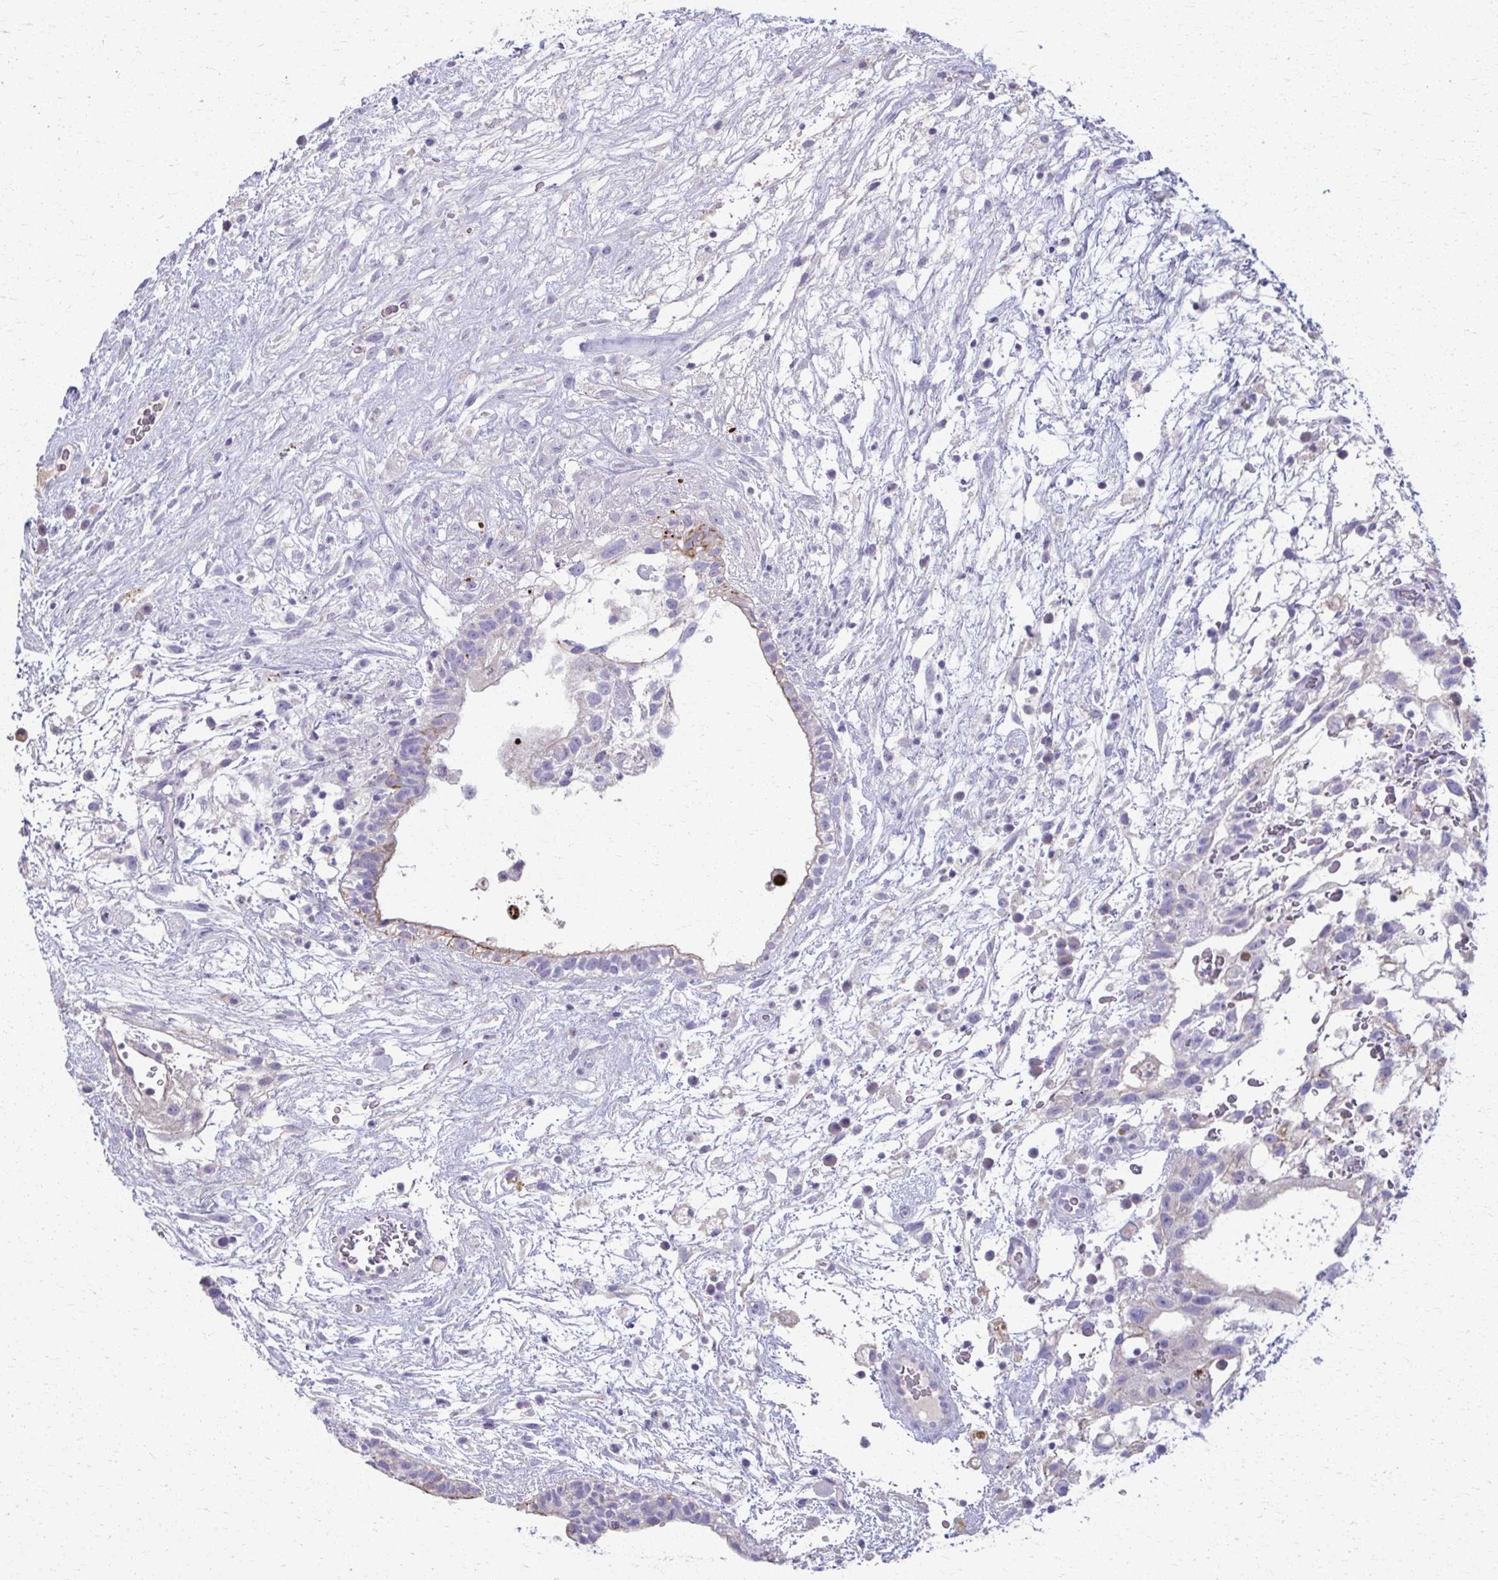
{"staining": {"intensity": "moderate", "quantity": "<25%", "location": "cytoplasmic/membranous"}, "tissue": "testis cancer", "cell_type": "Tumor cells", "image_type": "cancer", "snomed": [{"axis": "morphology", "description": "Normal tissue, NOS"}, {"axis": "morphology", "description": "Carcinoma, Embryonal, NOS"}, {"axis": "topography", "description": "Testis"}], "caption": "Protein expression analysis of testis embryonal carcinoma demonstrates moderate cytoplasmic/membranous staining in approximately <25% of tumor cells. (DAB = brown stain, brightfield microscopy at high magnification).", "gene": "OR4M1", "patient": {"sex": "male", "age": 32}}